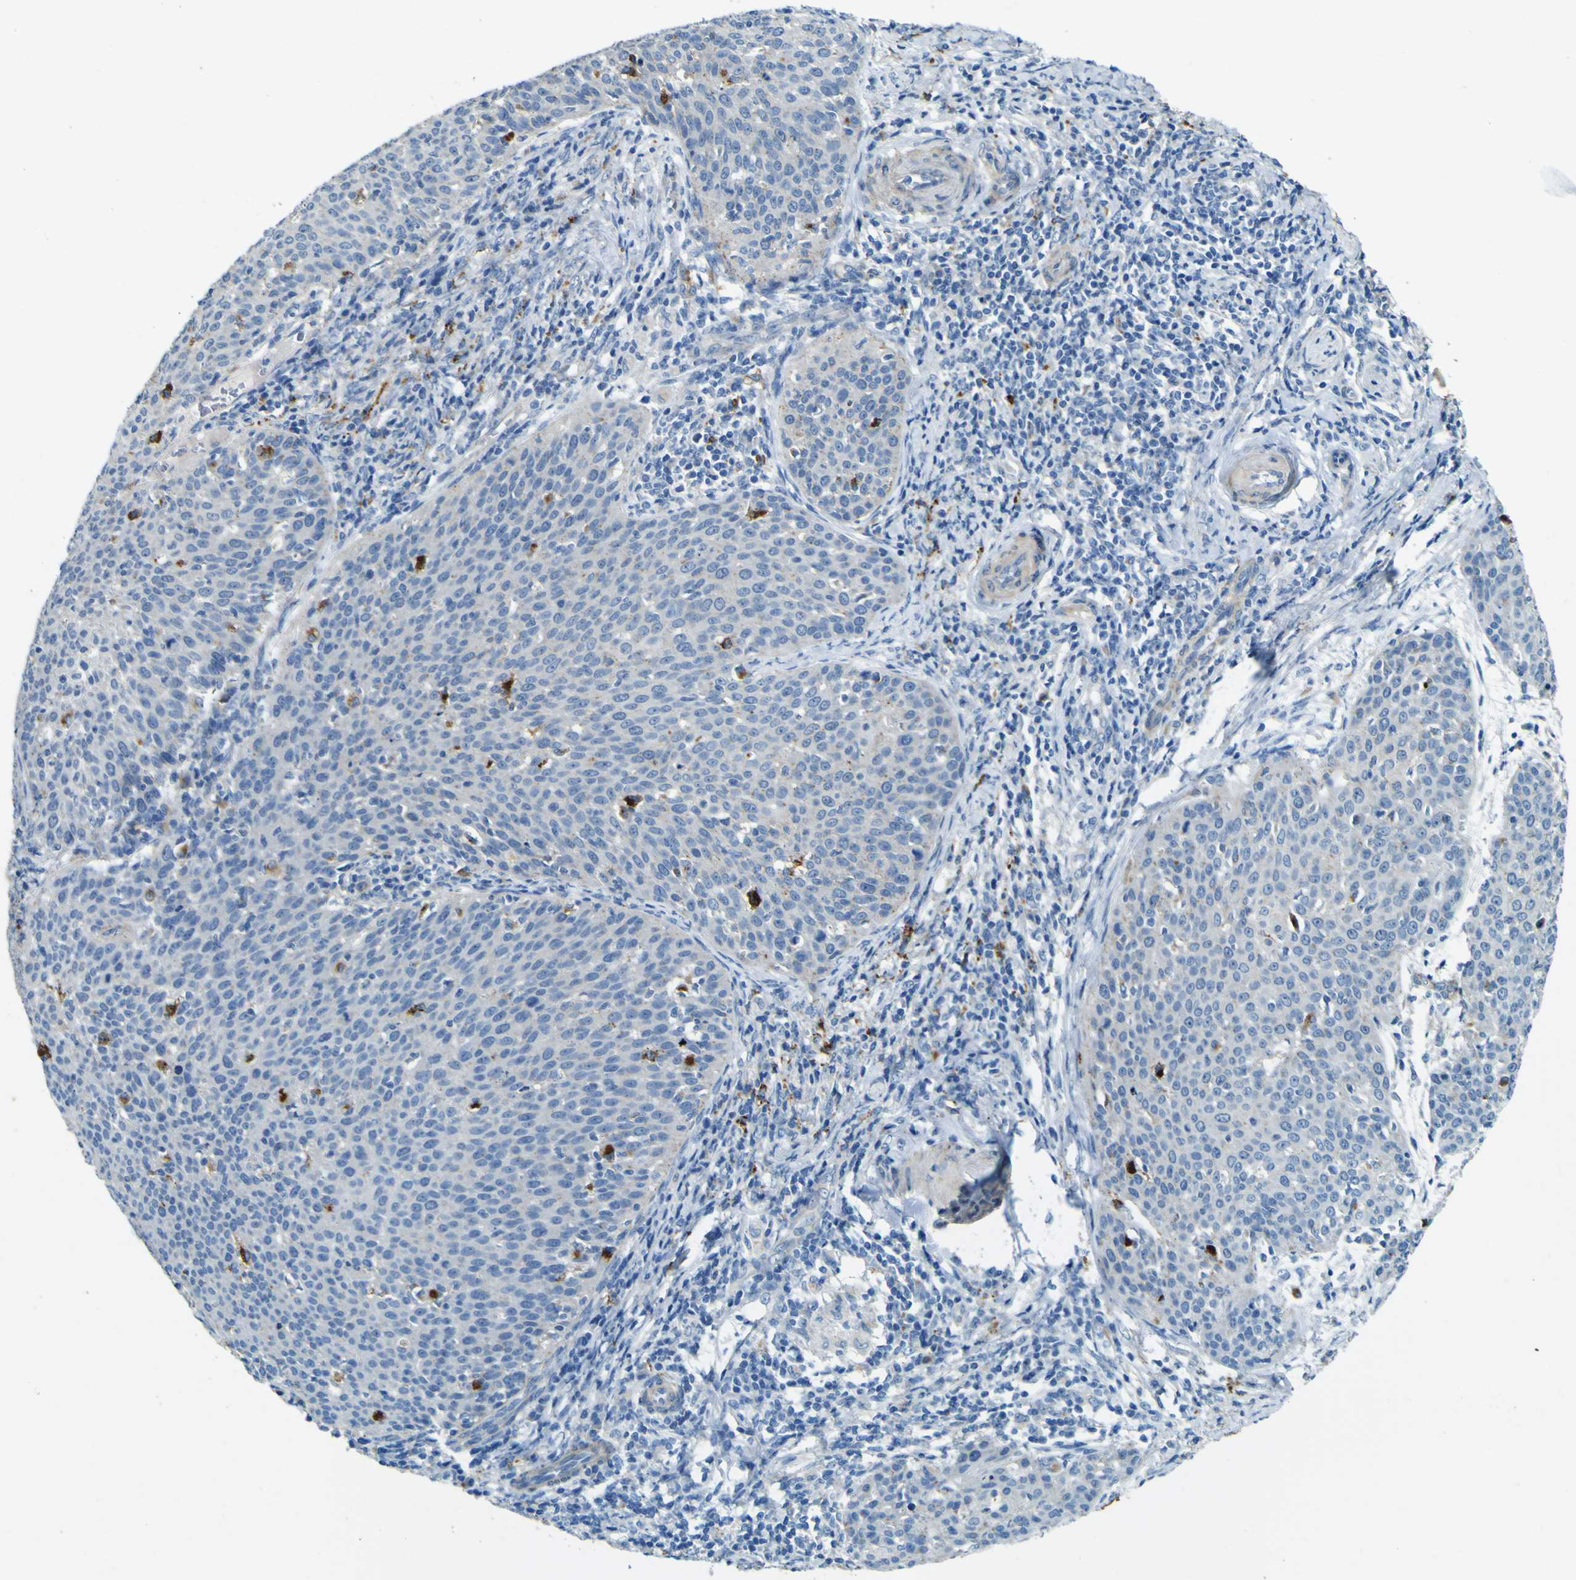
{"staining": {"intensity": "negative", "quantity": "none", "location": "none"}, "tissue": "cervical cancer", "cell_type": "Tumor cells", "image_type": "cancer", "snomed": [{"axis": "morphology", "description": "Squamous cell carcinoma, NOS"}, {"axis": "topography", "description": "Cervix"}], "caption": "An IHC image of squamous cell carcinoma (cervical) is shown. There is no staining in tumor cells of squamous cell carcinoma (cervical).", "gene": "PDE9A", "patient": {"sex": "female", "age": 38}}